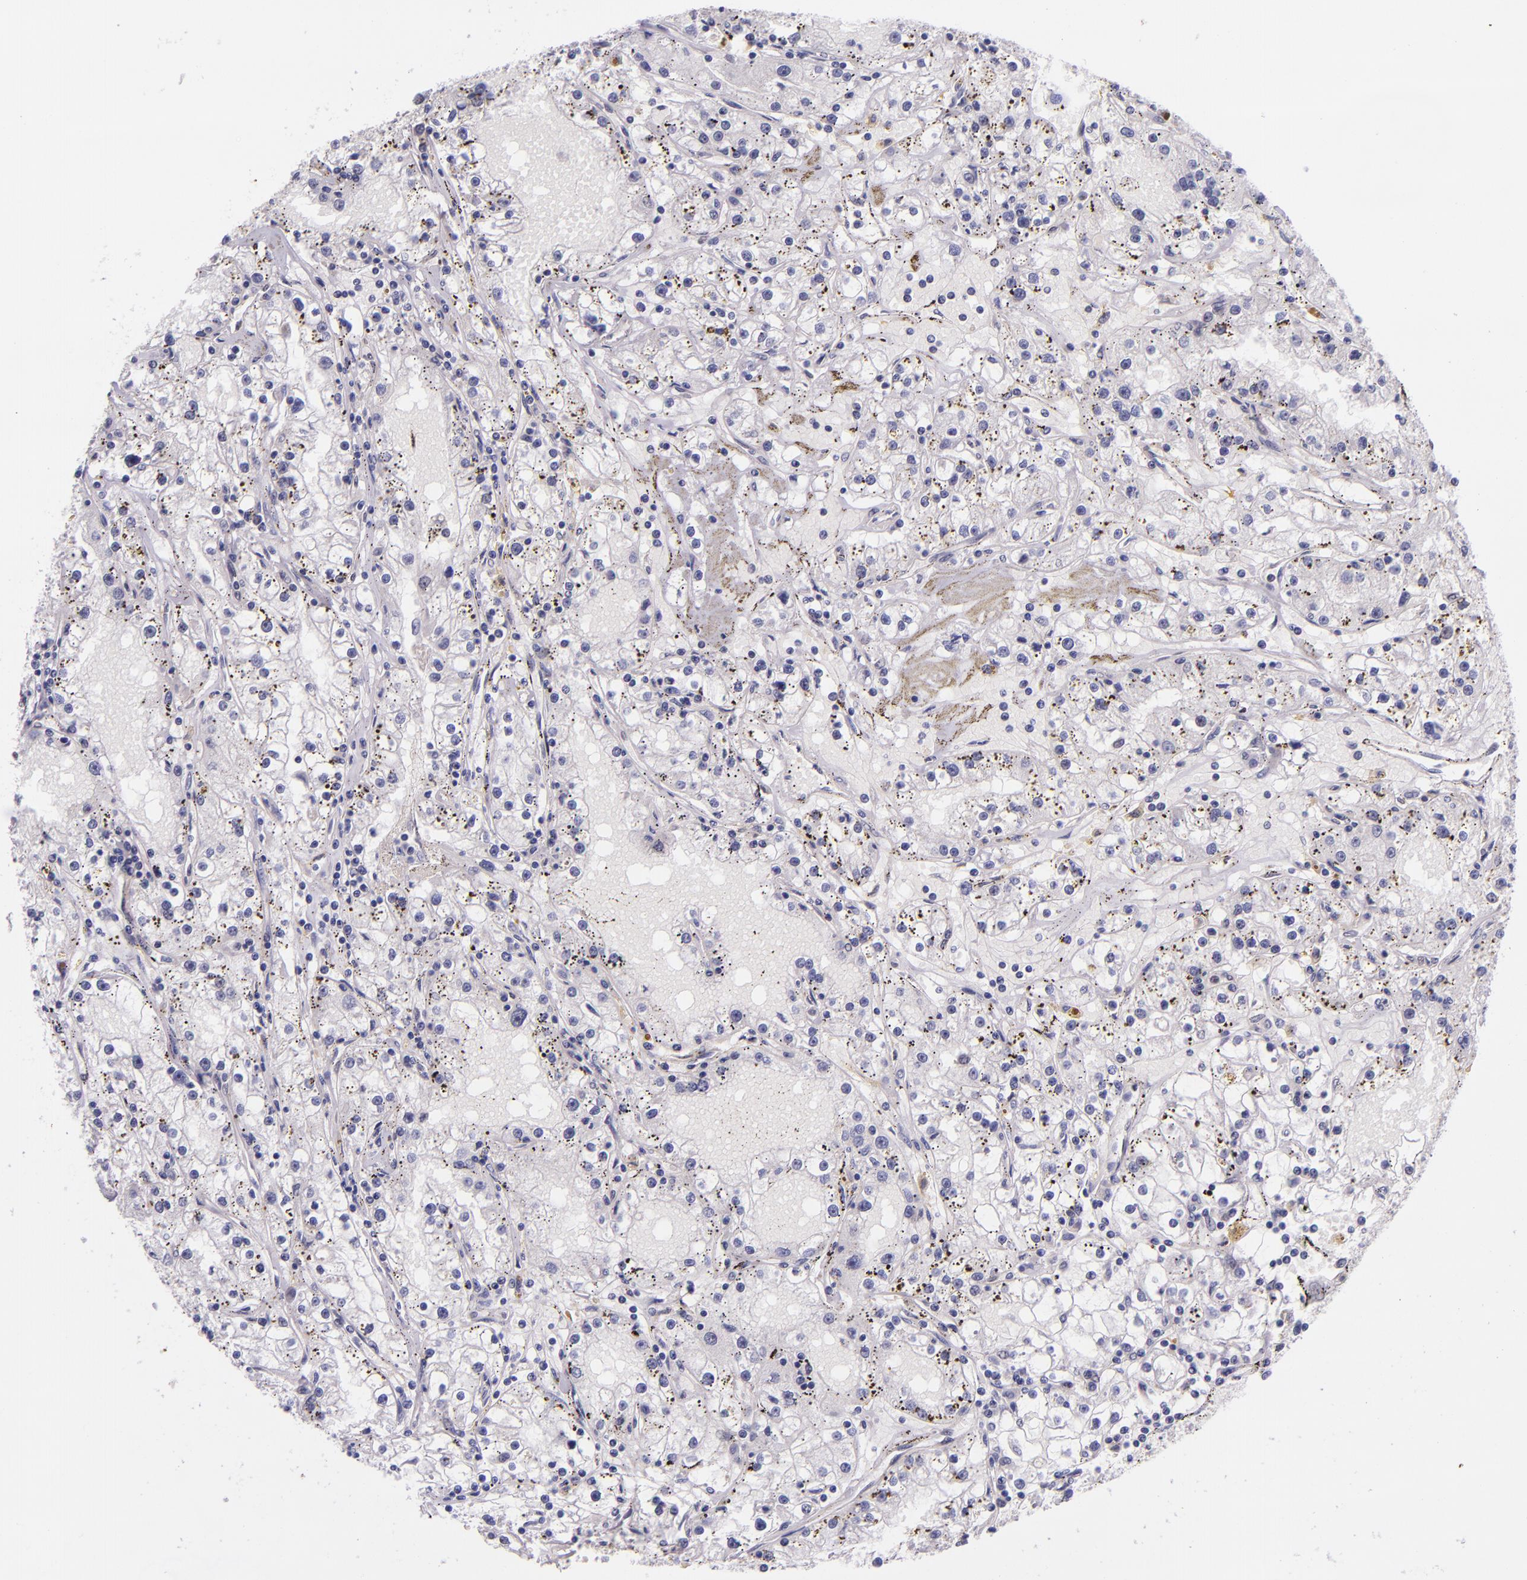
{"staining": {"intensity": "weak", "quantity": "<25%", "location": "nuclear"}, "tissue": "renal cancer", "cell_type": "Tumor cells", "image_type": "cancer", "snomed": [{"axis": "morphology", "description": "Adenocarcinoma, NOS"}, {"axis": "topography", "description": "Kidney"}], "caption": "Immunohistochemistry image of renal cancer stained for a protein (brown), which exhibits no positivity in tumor cells.", "gene": "GPKOW", "patient": {"sex": "male", "age": 56}}